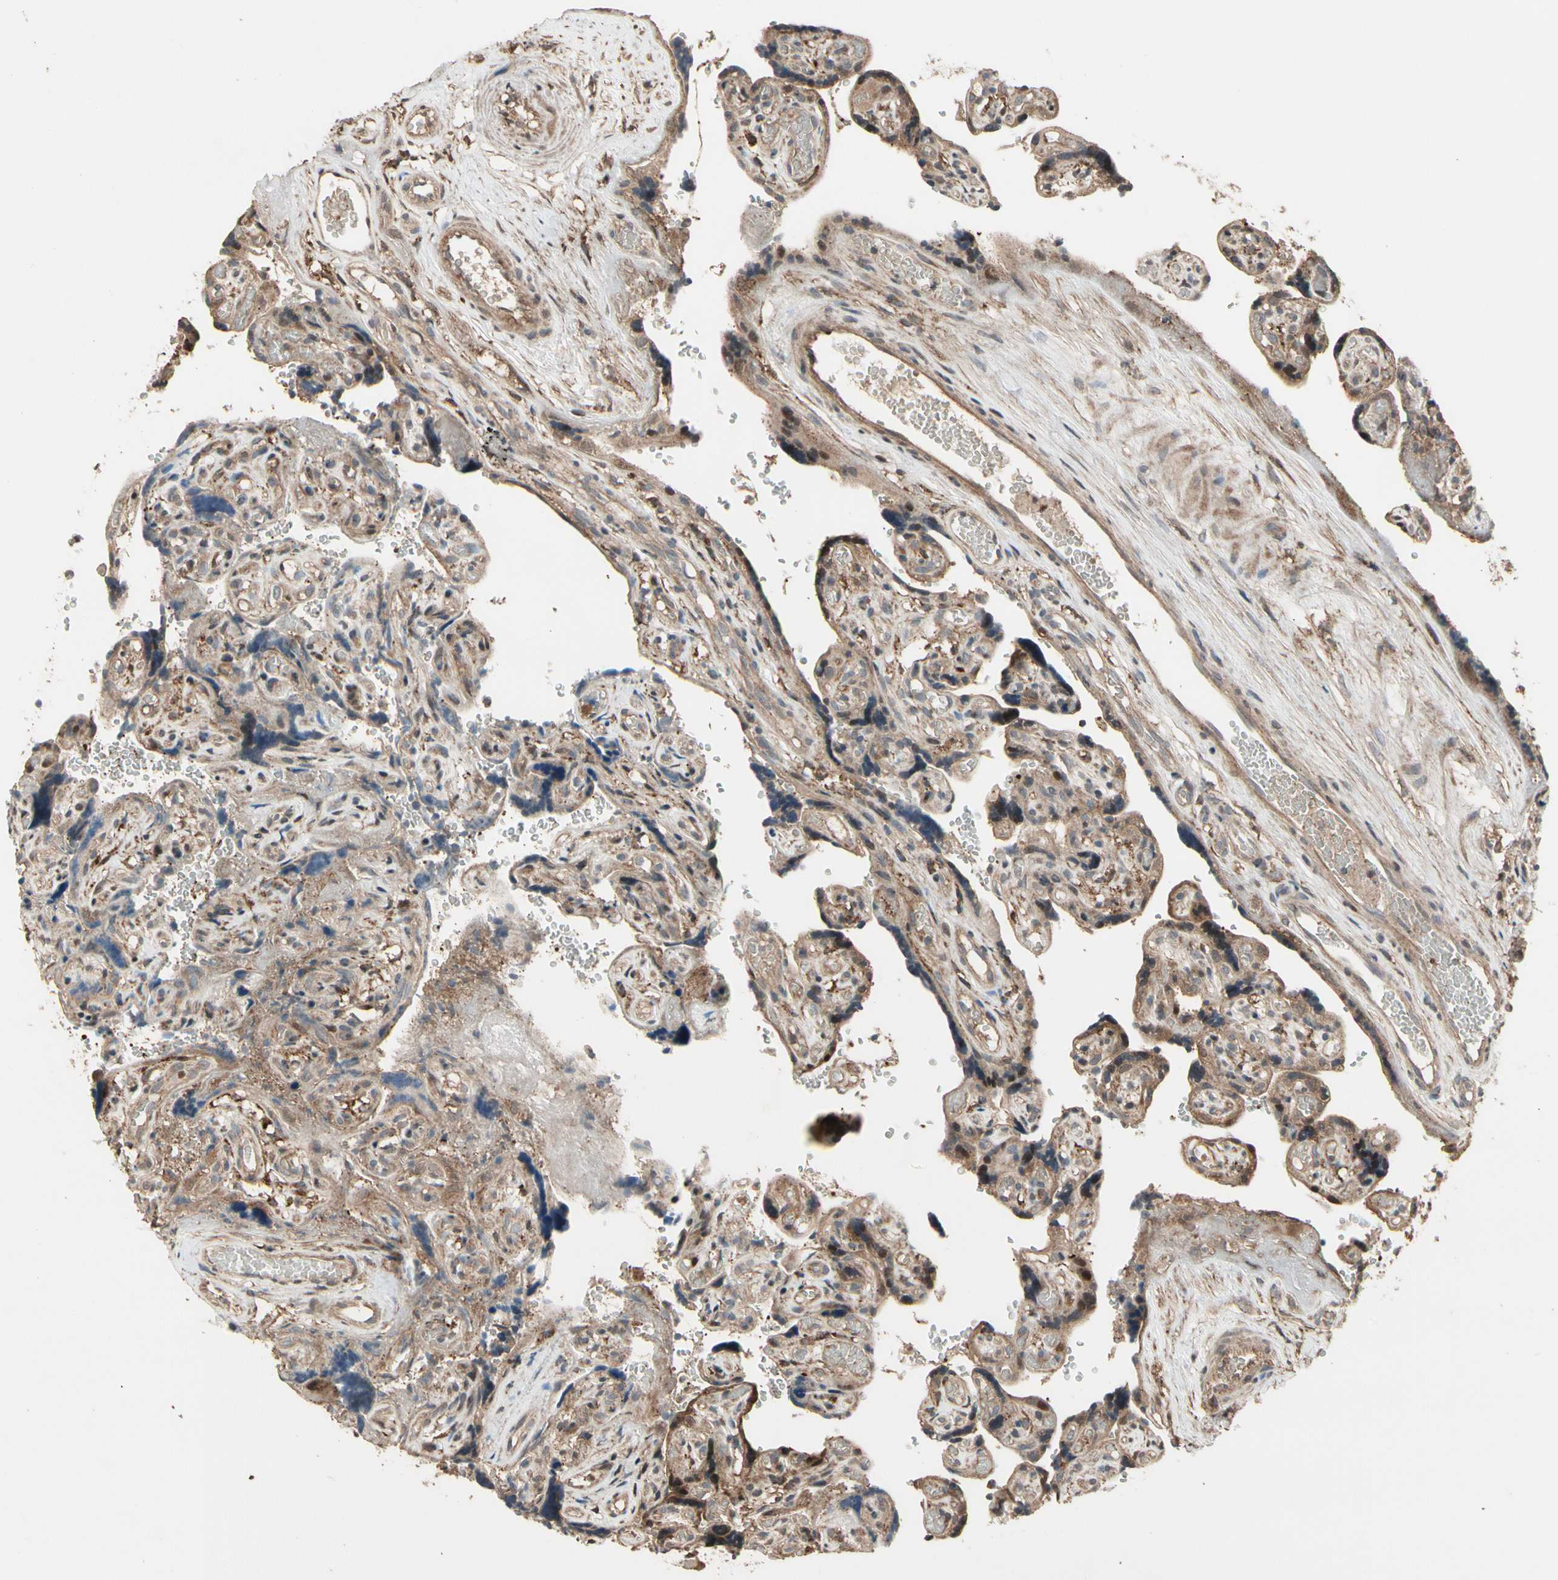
{"staining": {"intensity": "moderate", "quantity": ">75%", "location": "cytoplasmic/membranous,nuclear"}, "tissue": "placenta", "cell_type": "Trophoblastic cells", "image_type": "normal", "snomed": [{"axis": "morphology", "description": "Normal tissue, NOS"}, {"axis": "topography", "description": "Placenta"}], "caption": "The image shows a brown stain indicating the presence of a protein in the cytoplasmic/membranous,nuclear of trophoblastic cells in placenta.", "gene": "CSF1R", "patient": {"sex": "female", "age": 30}}